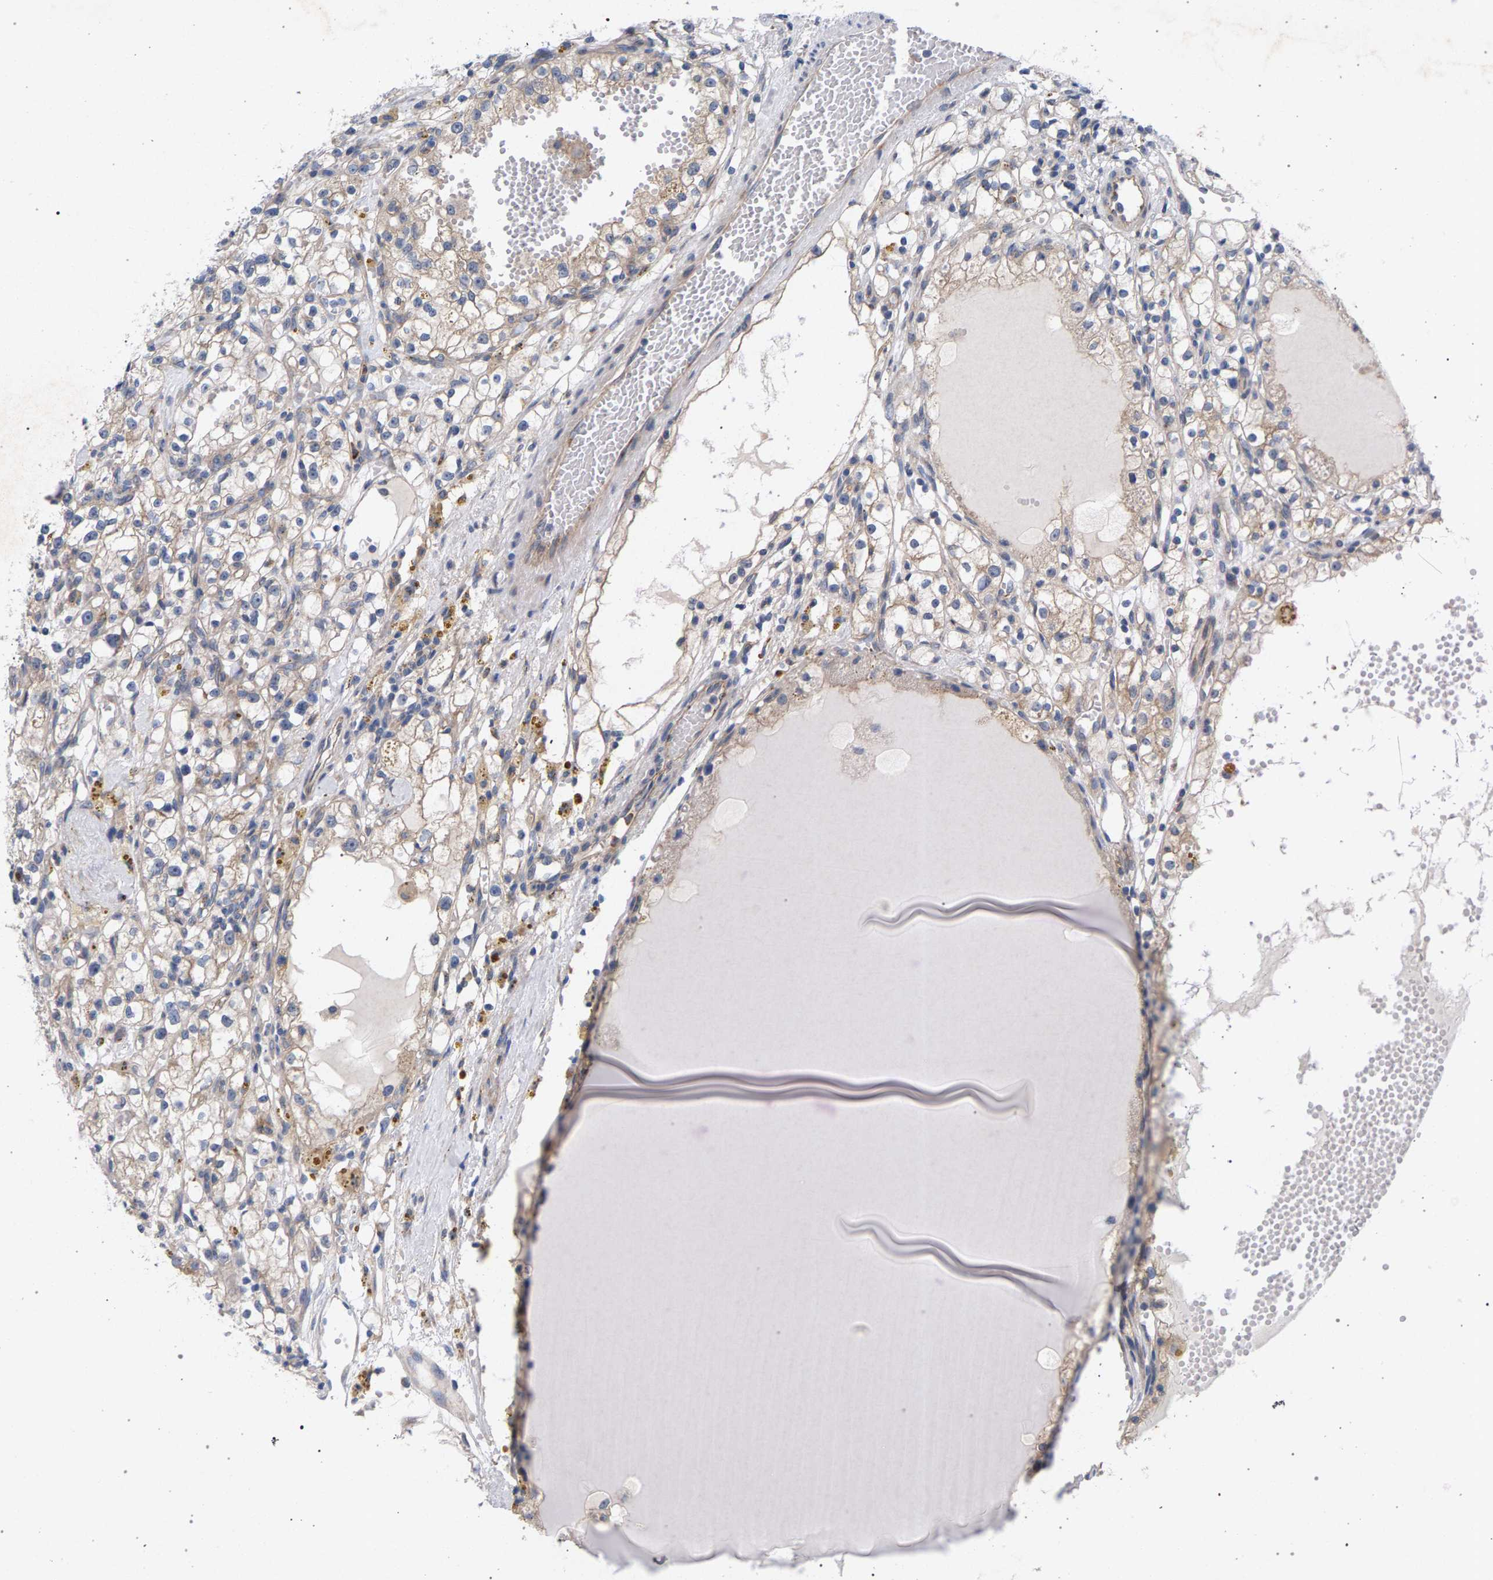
{"staining": {"intensity": "weak", "quantity": ">75%", "location": "cytoplasmic/membranous"}, "tissue": "renal cancer", "cell_type": "Tumor cells", "image_type": "cancer", "snomed": [{"axis": "morphology", "description": "Adenocarcinoma, NOS"}, {"axis": "topography", "description": "Kidney"}], "caption": "Immunohistochemical staining of renal cancer (adenocarcinoma) exhibits weak cytoplasmic/membranous protein positivity in approximately >75% of tumor cells.", "gene": "MAMDC2", "patient": {"sex": "male", "age": 56}}